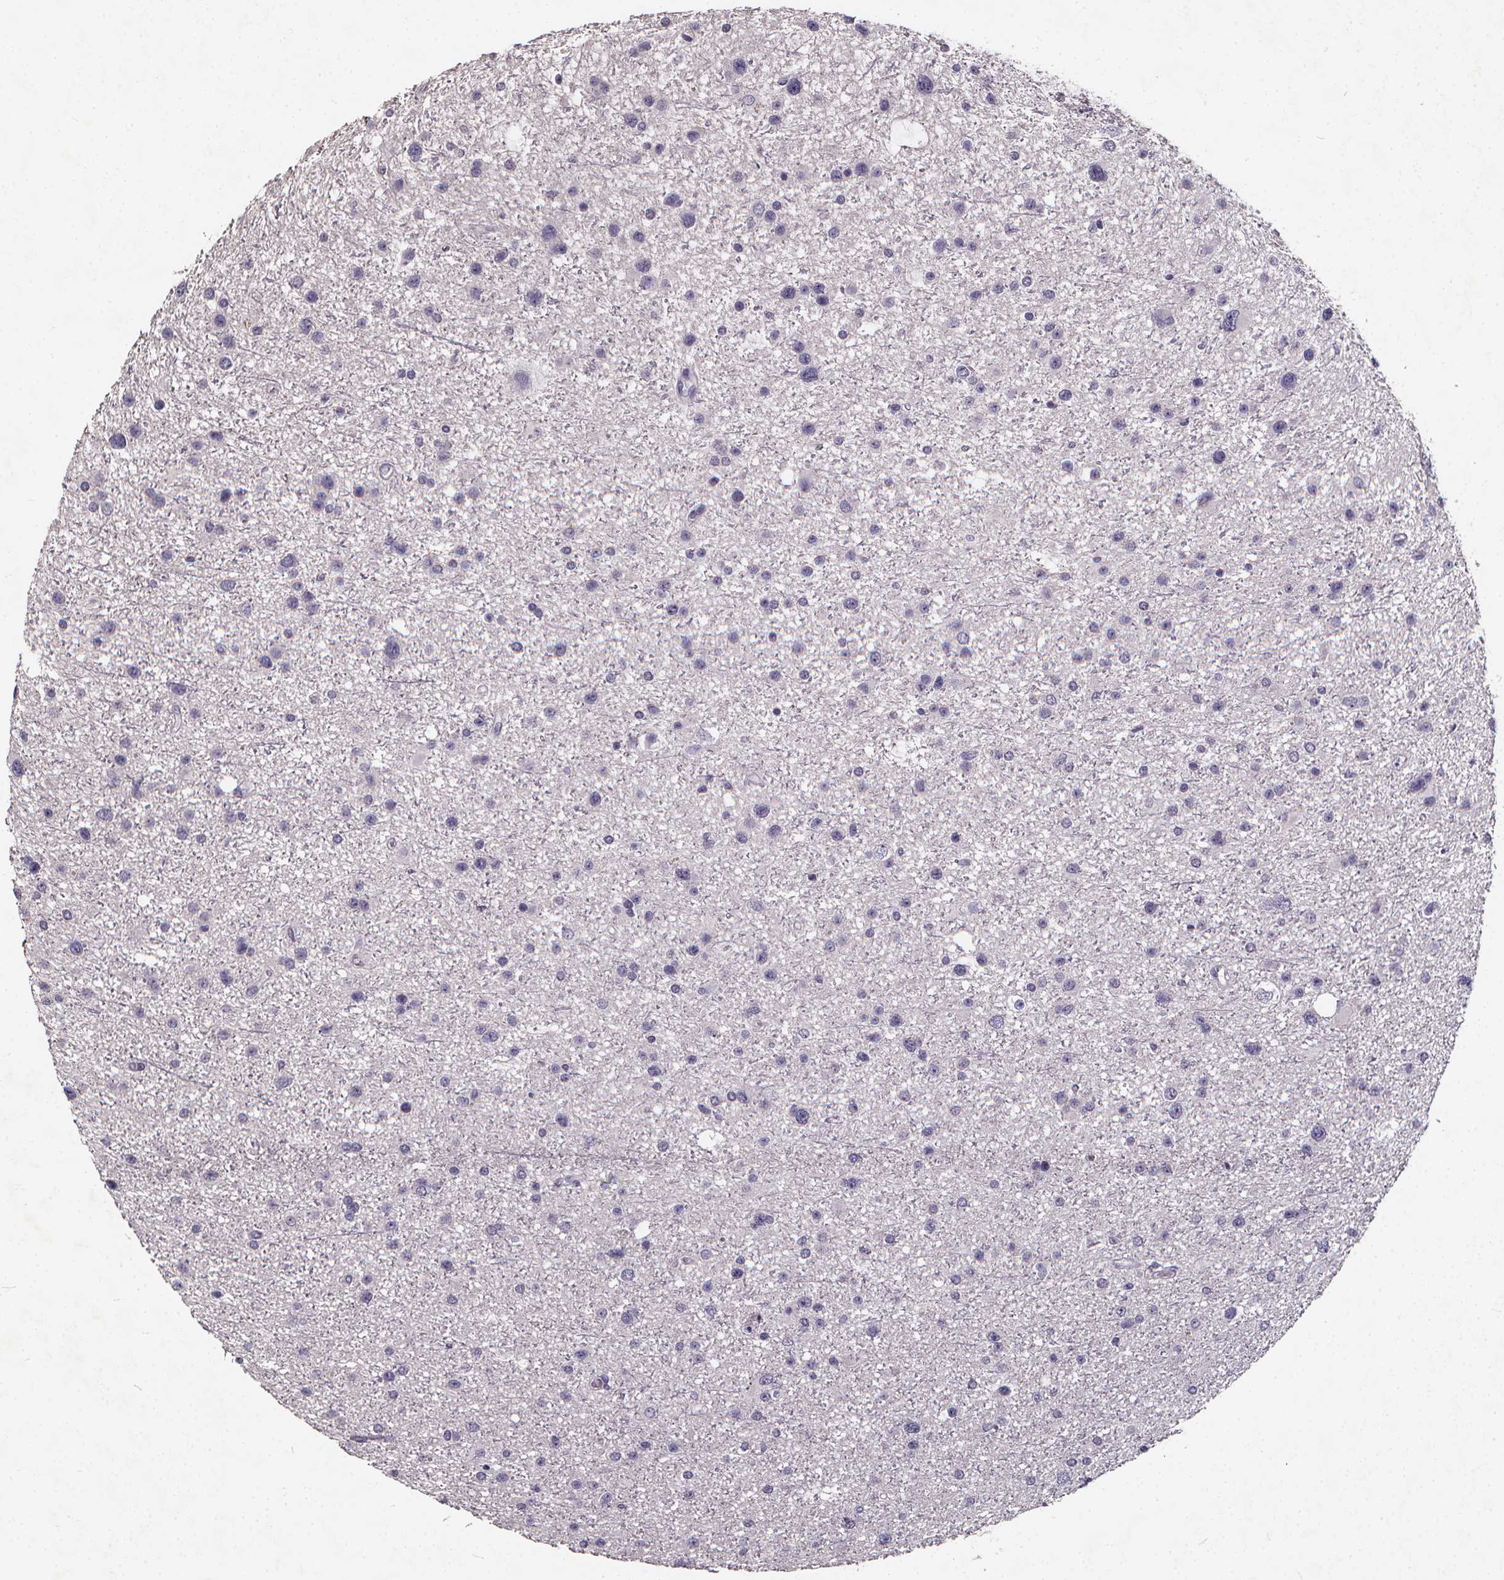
{"staining": {"intensity": "negative", "quantity": "none", "location": "none"}, "tissue": "glioma", "cell_type": "Tumor cells", "image_type": "cancer", "snomed": [{"axis": "morphology", "description": "Glioma, malignant, Low grade"}, {"axis": "topography", "description": "Brain"}], "caption": "DAB immunohistochemical staining of human low-grade glioma (malignant) displays no significant positivity in tumor cells.", "gene": "TSPAN14", "patient": {"sex": "female", "age": 32}}